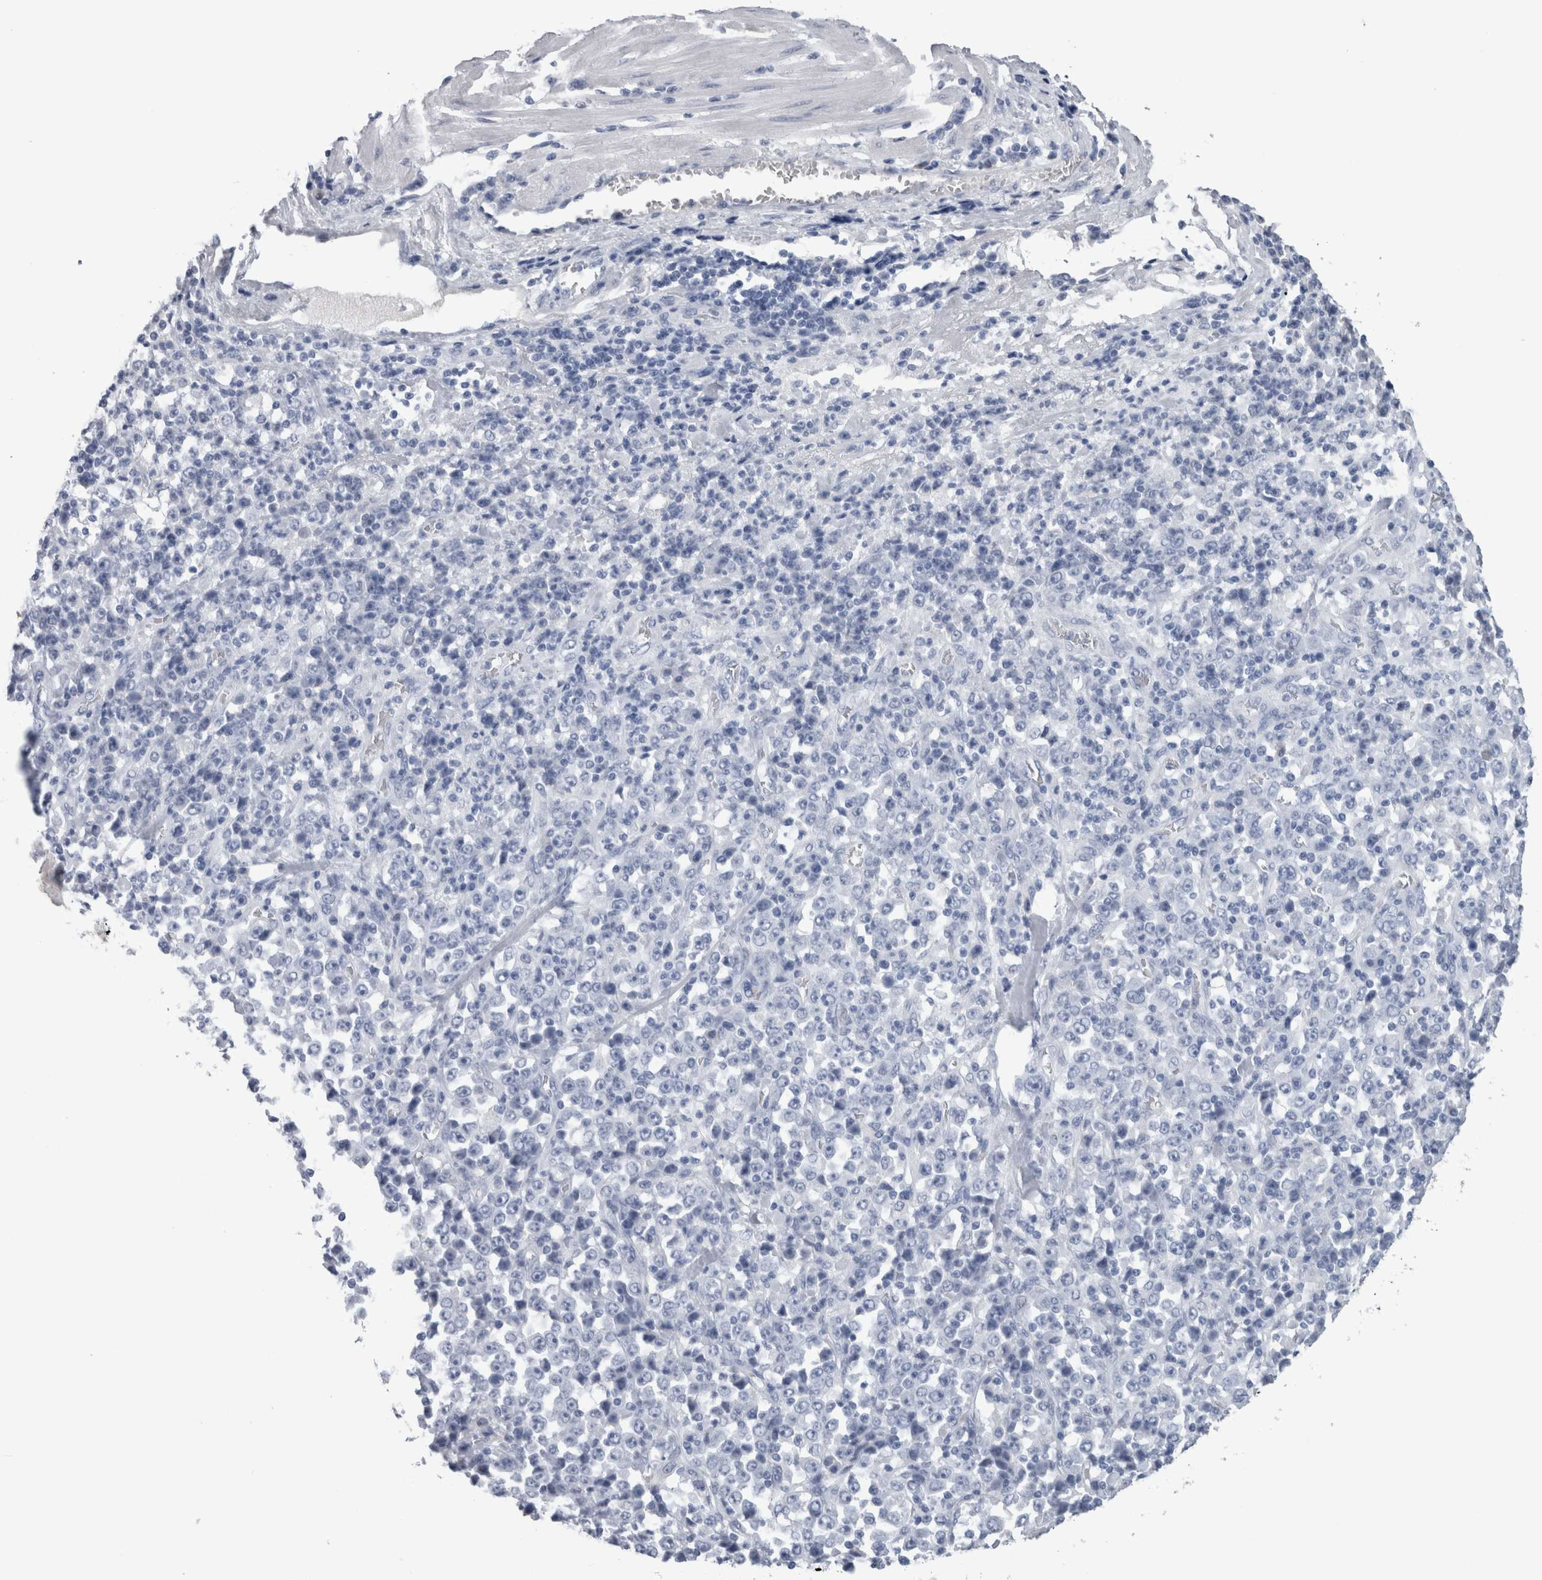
{"staining": {"intensity": "negative", "quantity": "none", "location": "none"}, "tissue": "stomach cancer", "cell_type": "Tumor cells", "image_type": "cancer", "snomed": [{"axis": "morphology", "description": "Normal tissue, NOS"}, {"axis": "morphology", "description": "Adenocarcinoma, NOS"}, {"axis": "topography", "description": "Stomach, upper"}, {"axis": "topography", "description": "Stomach"}], "caption": "IHC histopathology image of human stomach cancer (adenocarcinoma) stained for a protein (brown), which demonstrates no positivity in tumor cells.", "gene": "CA8", "patient": {"sex": "male", "age": 59}}